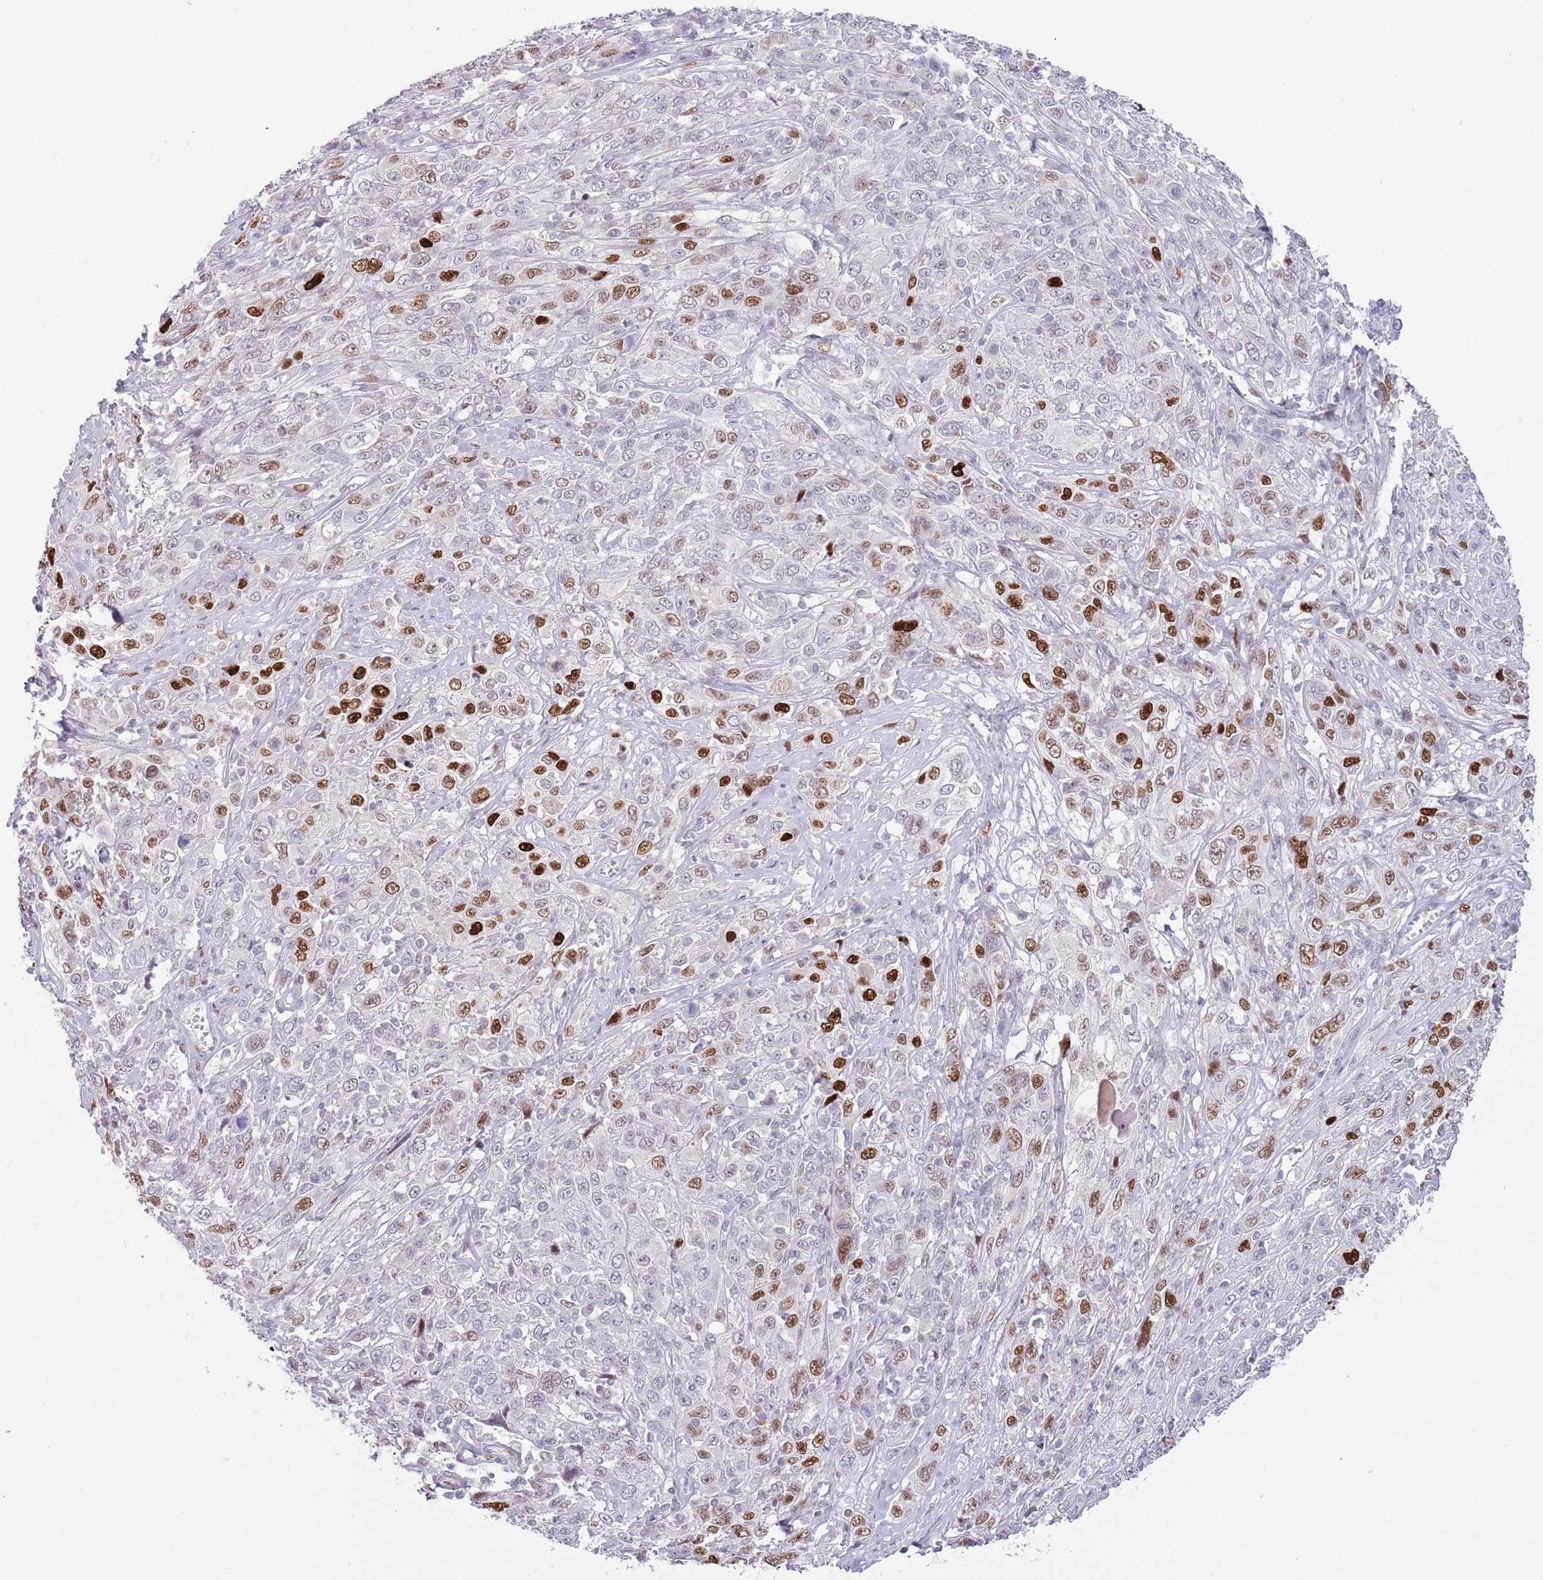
{"staining": {"intensity": "strong", "quantity": "<25%", "location": "nuclear"}, "tissue": "cervical cancer", "cell_type": "Tumor cells", "image_type": "cancer", "snomed": [{"axis": "morphology", "description": "Squamous cell carcinoma, NOS"}, {"axis": "topography", "description": "Cervix"}], "caption": "Immunohistochemistry (IHC) staining of cervical squamous cell carcinoma, which shows medium levels of strong nuclear positivity in about <25% of tumor cells indicating strong nuclear protein expression. The staining was performed using DAB (3,3'-diaminobenzidine) (brown) for protein detection and nuclei were counterstained in hematoxylin (blue).", "gene": "MFSD10", "patient": {"sex": "female", "age": 46}}